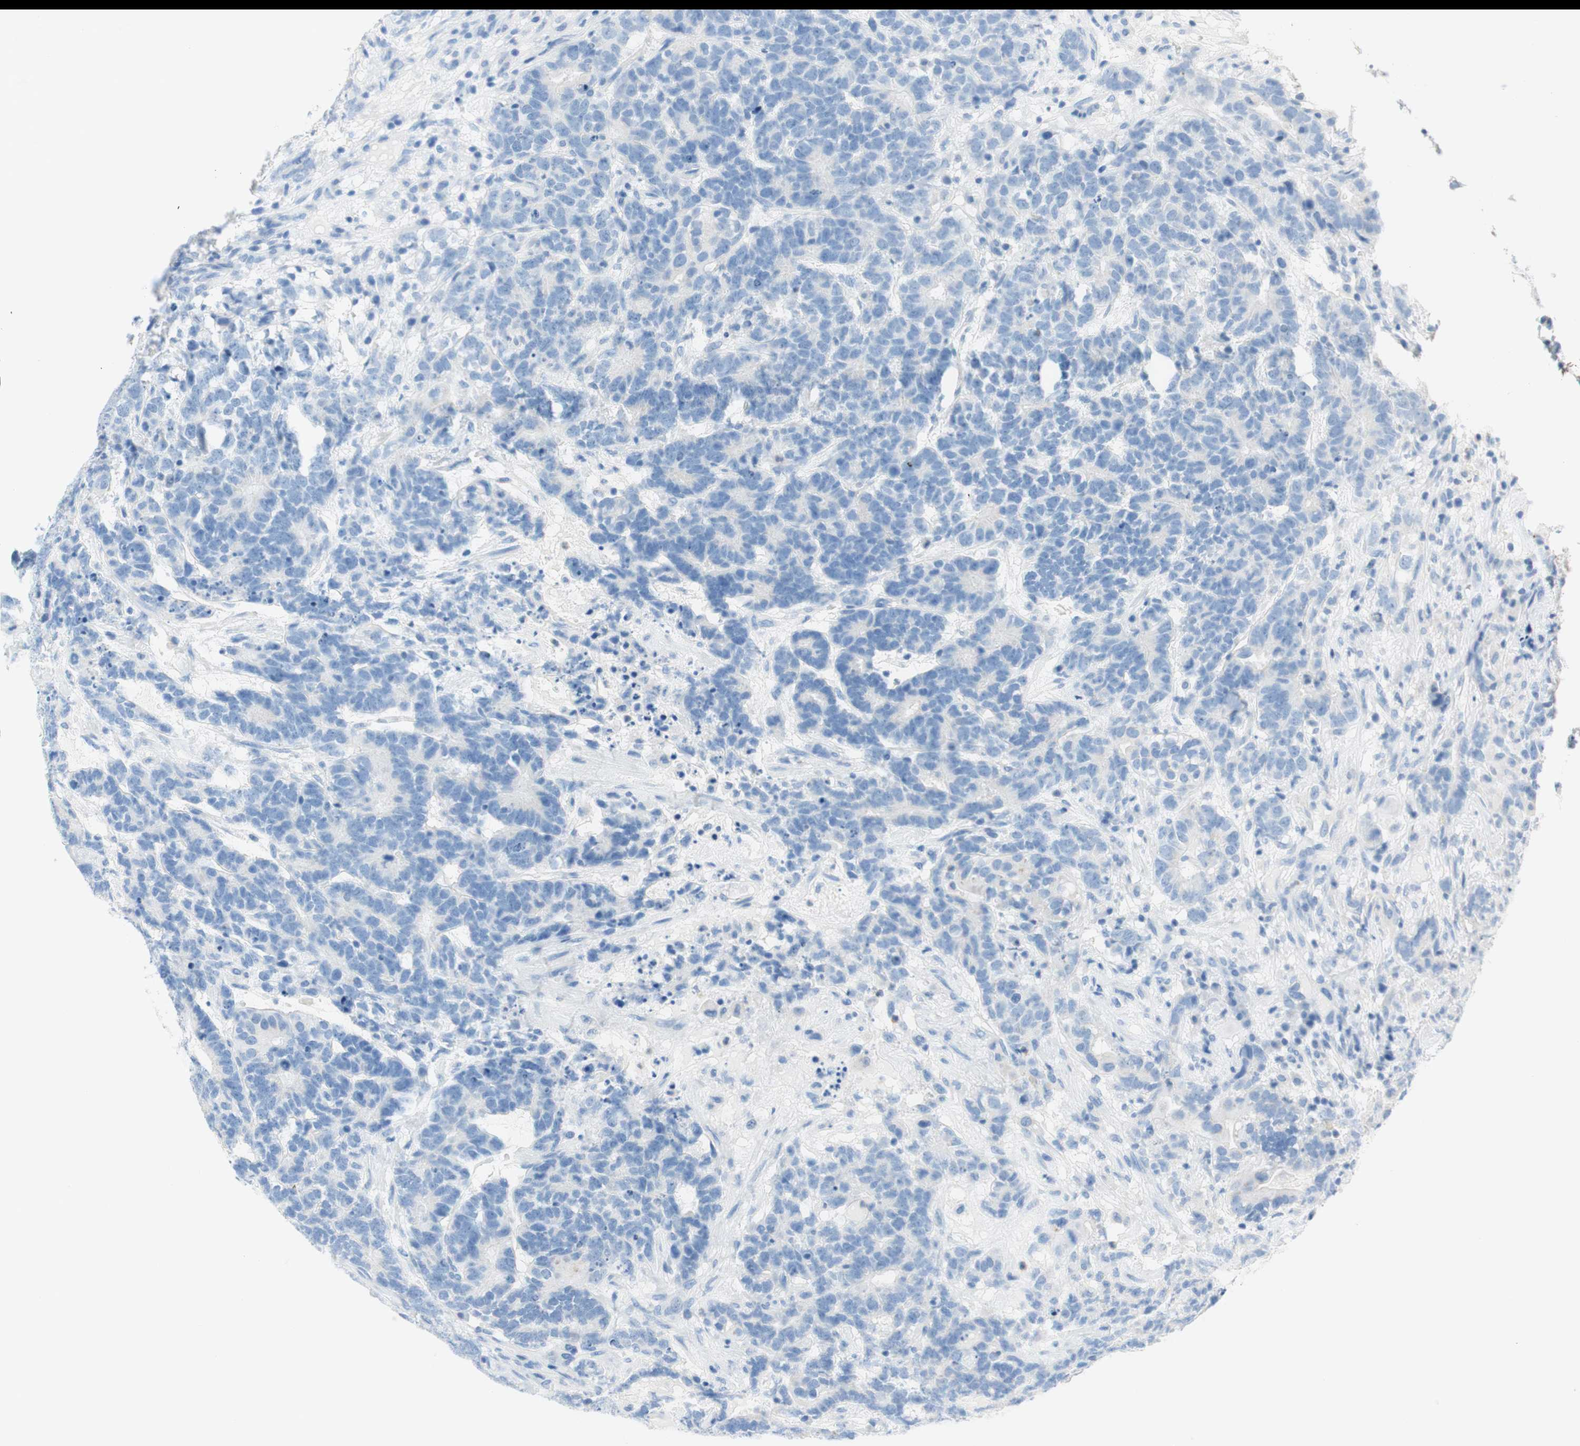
{"staining": {"intensity": "negative", "quantity": "none", "location": "none"}, "tissue": "testis cancer", "cell_type": "Tumor cells", "image_type": "cancer", "snomed": [{"axis": "morphology", "description": "Carcinoma, Embryonal, NOS"}, {"axis": "topography", "description": "Testis"}], "caption": "Immunohistochemical staining of embryonal carcinoma (testis) shows no significant positivity in tumor cells. (Stains: DAB immunohistochemistry (IHC) with hematoxylin counter stain, Microscopy: brightfield microscopy at high magnification).", "gene": "CEACAM1", "patient": {"sex": "male", "age": 26}}